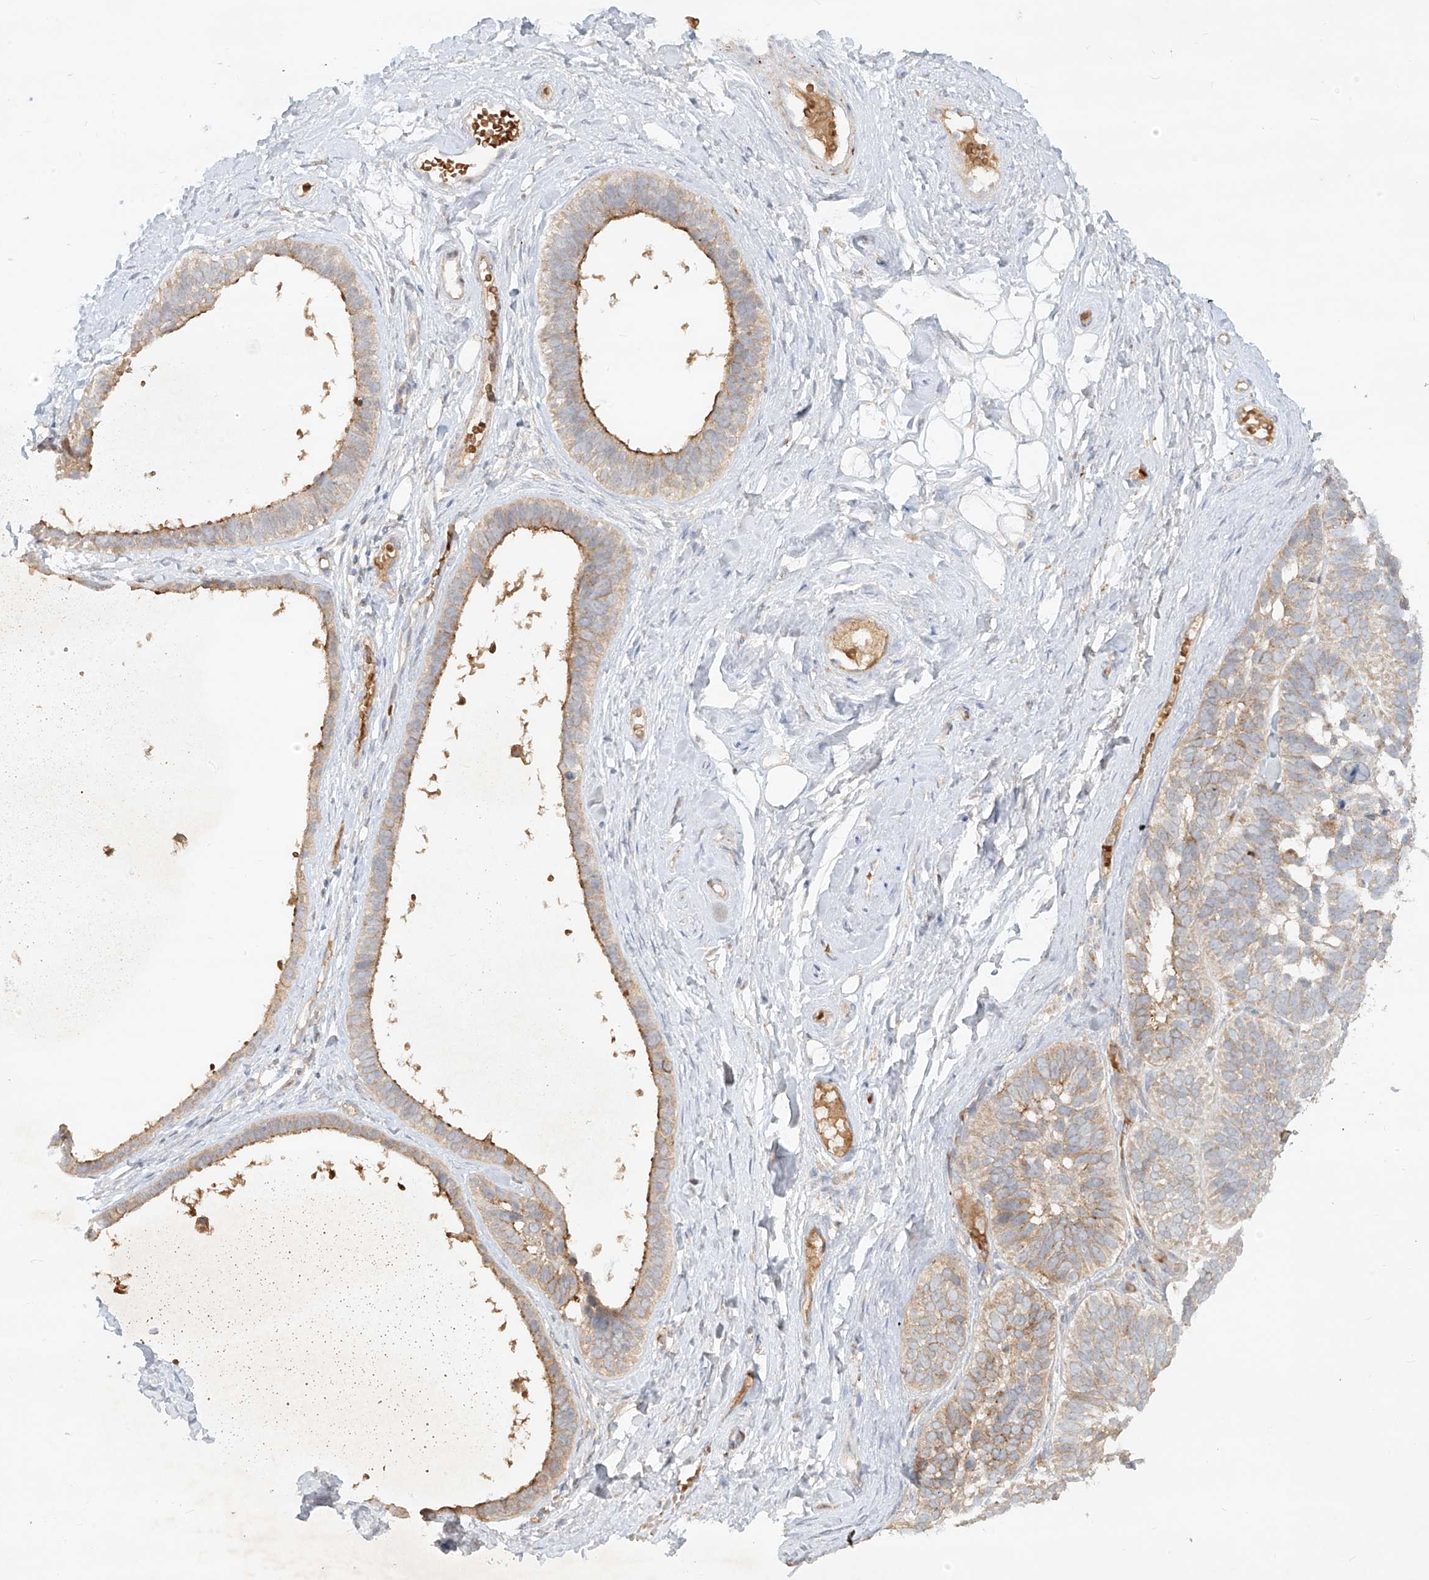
{"staining": {"intensity": "weak", "quantity": "<25%", "location": "cytoplasmic/membranous"}, "tissue": "skin cancer", "cell_type": "Tumor cells", "image_type": "cancer", "snomed": [{"axis": "morphology", "description": "Basal cell carcinoma"}, {"axis": "topography", "description": "Skin"}], "caption": "Immunohistochemistry (IHC) of human basal cell carcinoma (skin) reveals no staining in tumor cells. Brightfield microscopy of immunohistochemistry (IHC) stained with DAB (3,3'-diaminobenzidine) (brown) and hematoxylin (blue), captured at high magnification.", "gene": "KPNA7", "patient": {"sex": "male", "age": 62}}